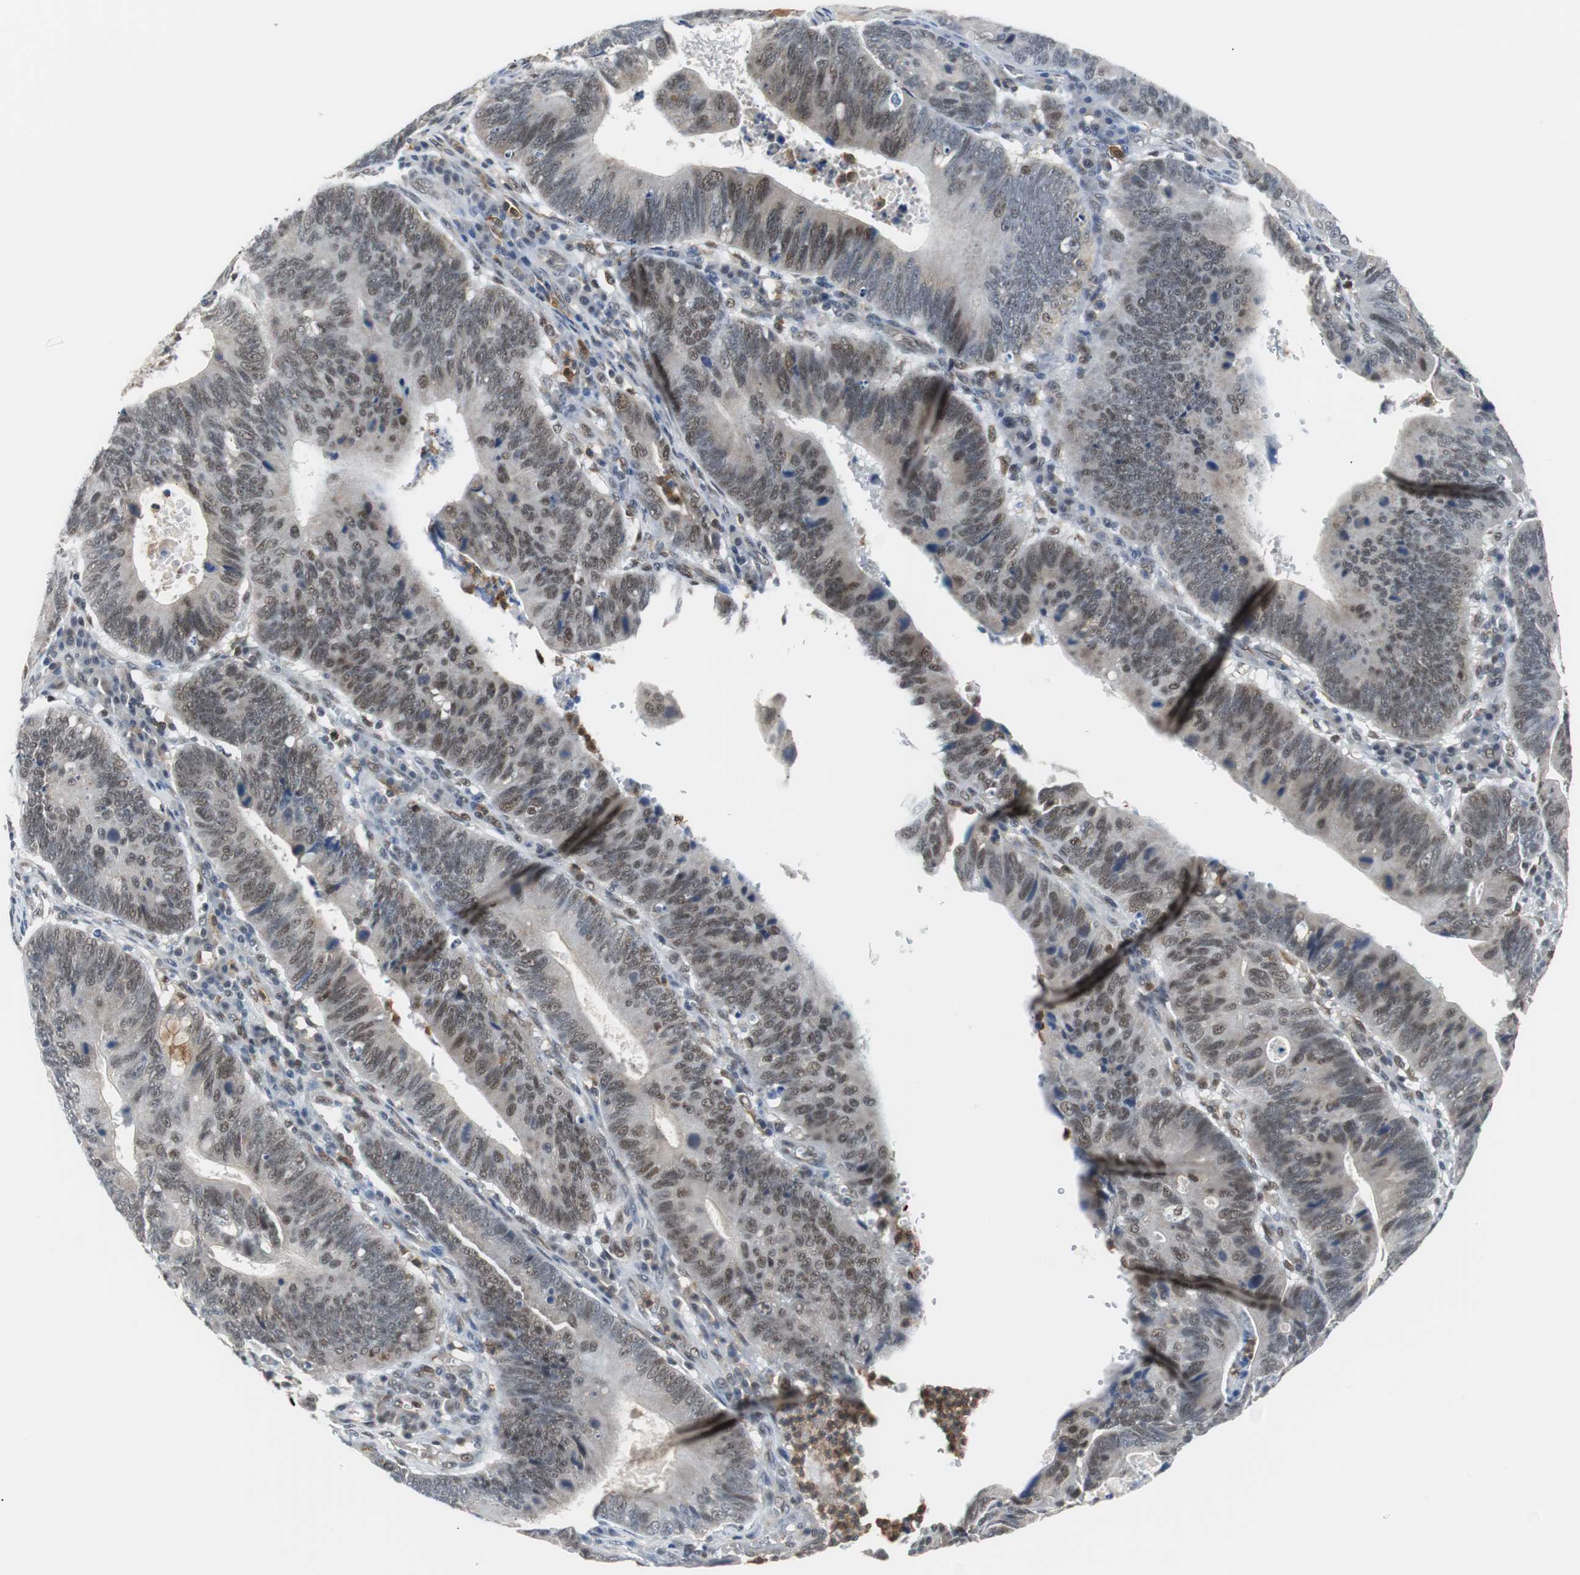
{"staining": {"intensity": "moderate", "quantity": "<25%", "location": "nuclear"}, "tissue": "stomach cancer", "cell_type": "Tumor cells", "image_type": "cancer", "snomed": [{"axis": "morphology", "description": "Adenocarcinoma, NOS"}, {"axis": "topography", "description": "Stomach"}], "caption": "A low amount of moderate nuclear positivity is present in approximately <25% of tumor cells in stomach cancer tissue.", "gene": "SIRT1", "patient": {"sex": "male", "age": 59}}